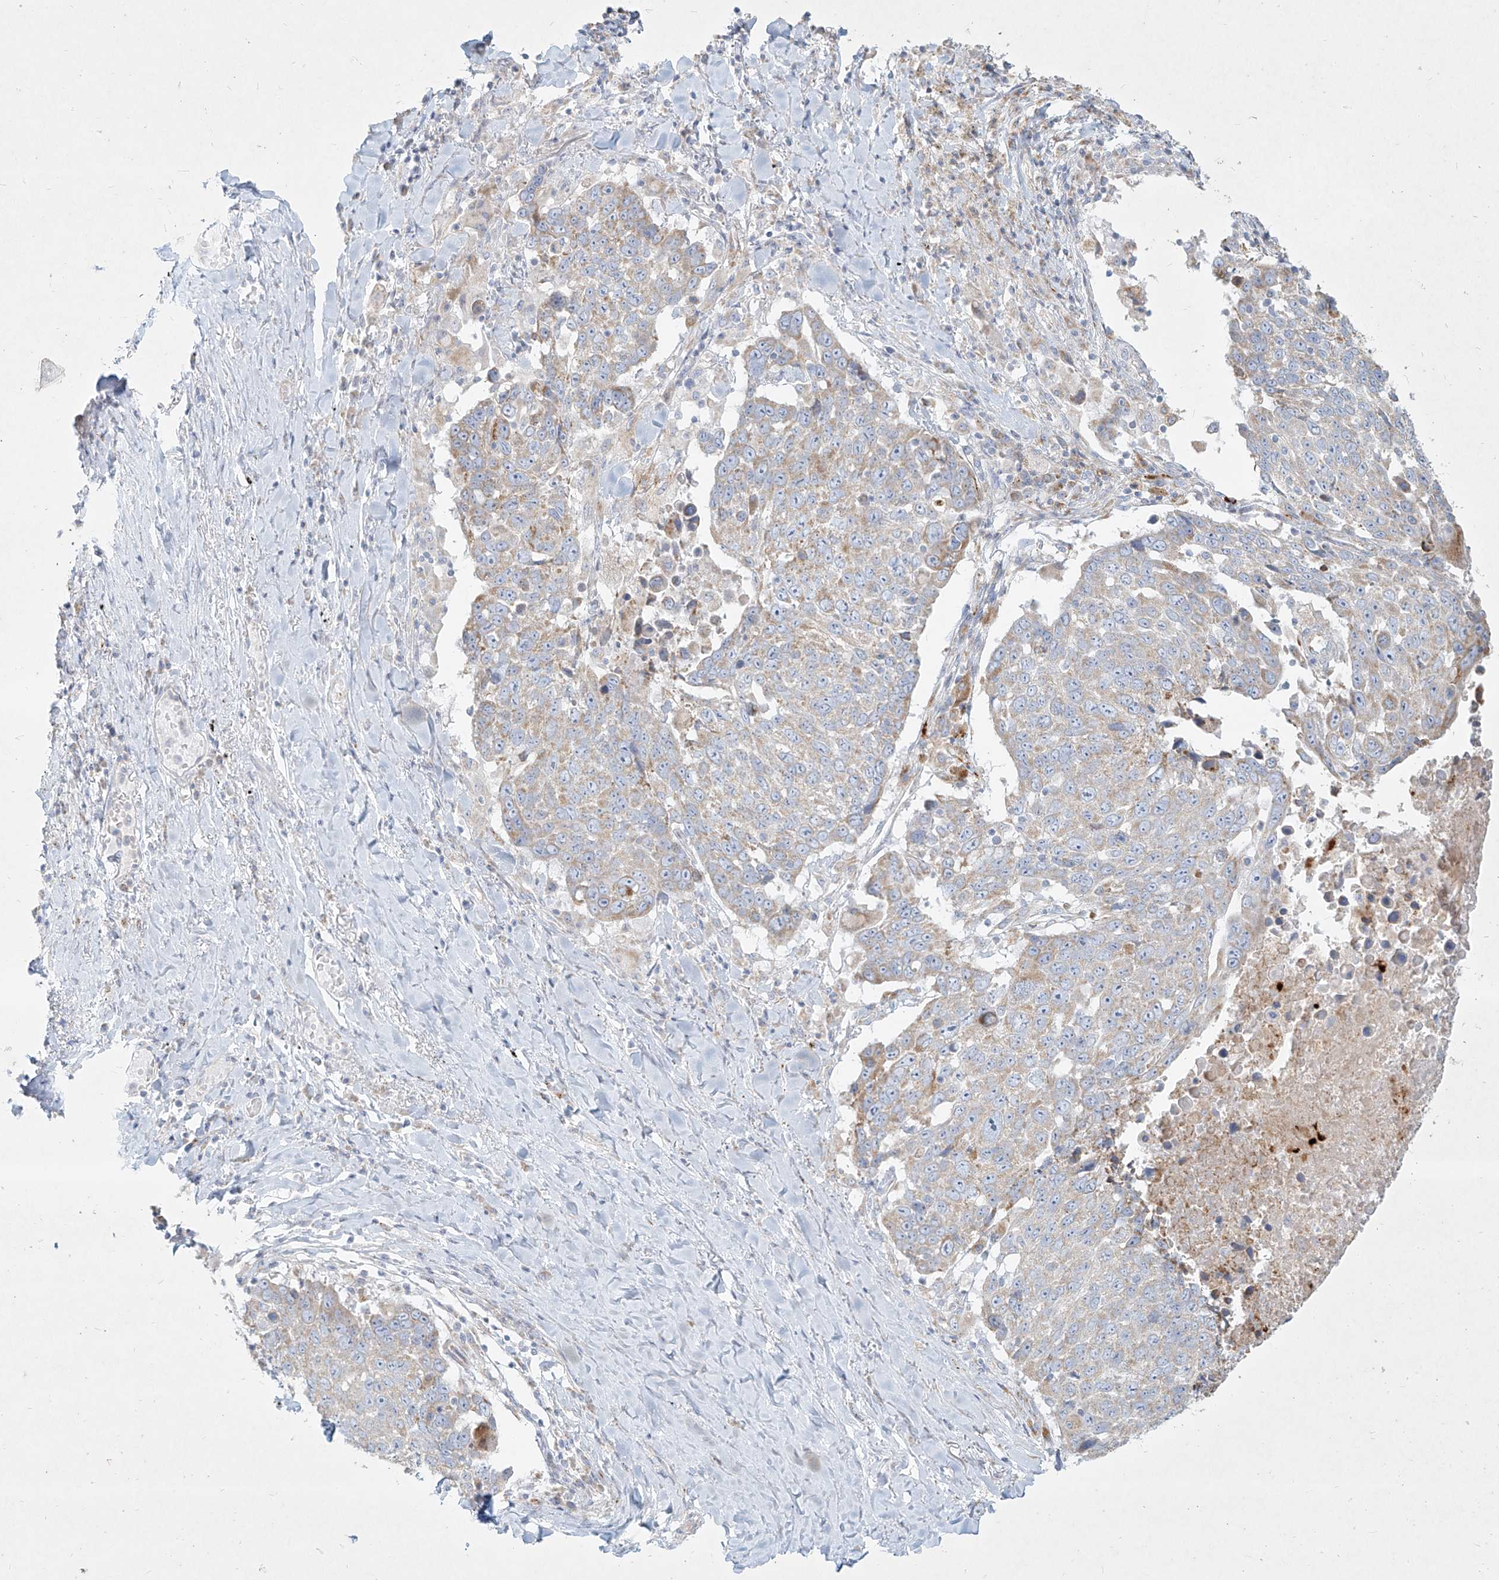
{"staining": {"intensity": "weak", "quantity": "25%-75%", "location": "cytoplasmic/membranous"}, "tissue": "lung cancer", "cell_type": "Tumor cells", "image_type": "cancer", "snomed": [{"axis": "morphology", "description": "Squamous cell carcinoma, NOS"}, {"axis": "topography", "description": "Lung"}], "caption": "A micrograph of squamous cell carcinoma (lung) stained for a protein exhibits weak cytoplasmic/membranous brown staining in tumor cells. The staining was performed using DAB, with brown indicating positive protein expression. Nuclei are stained blue with hematoxylin.", "gene": "MTX2", "patient": {"sex": "male", "age": 66}}